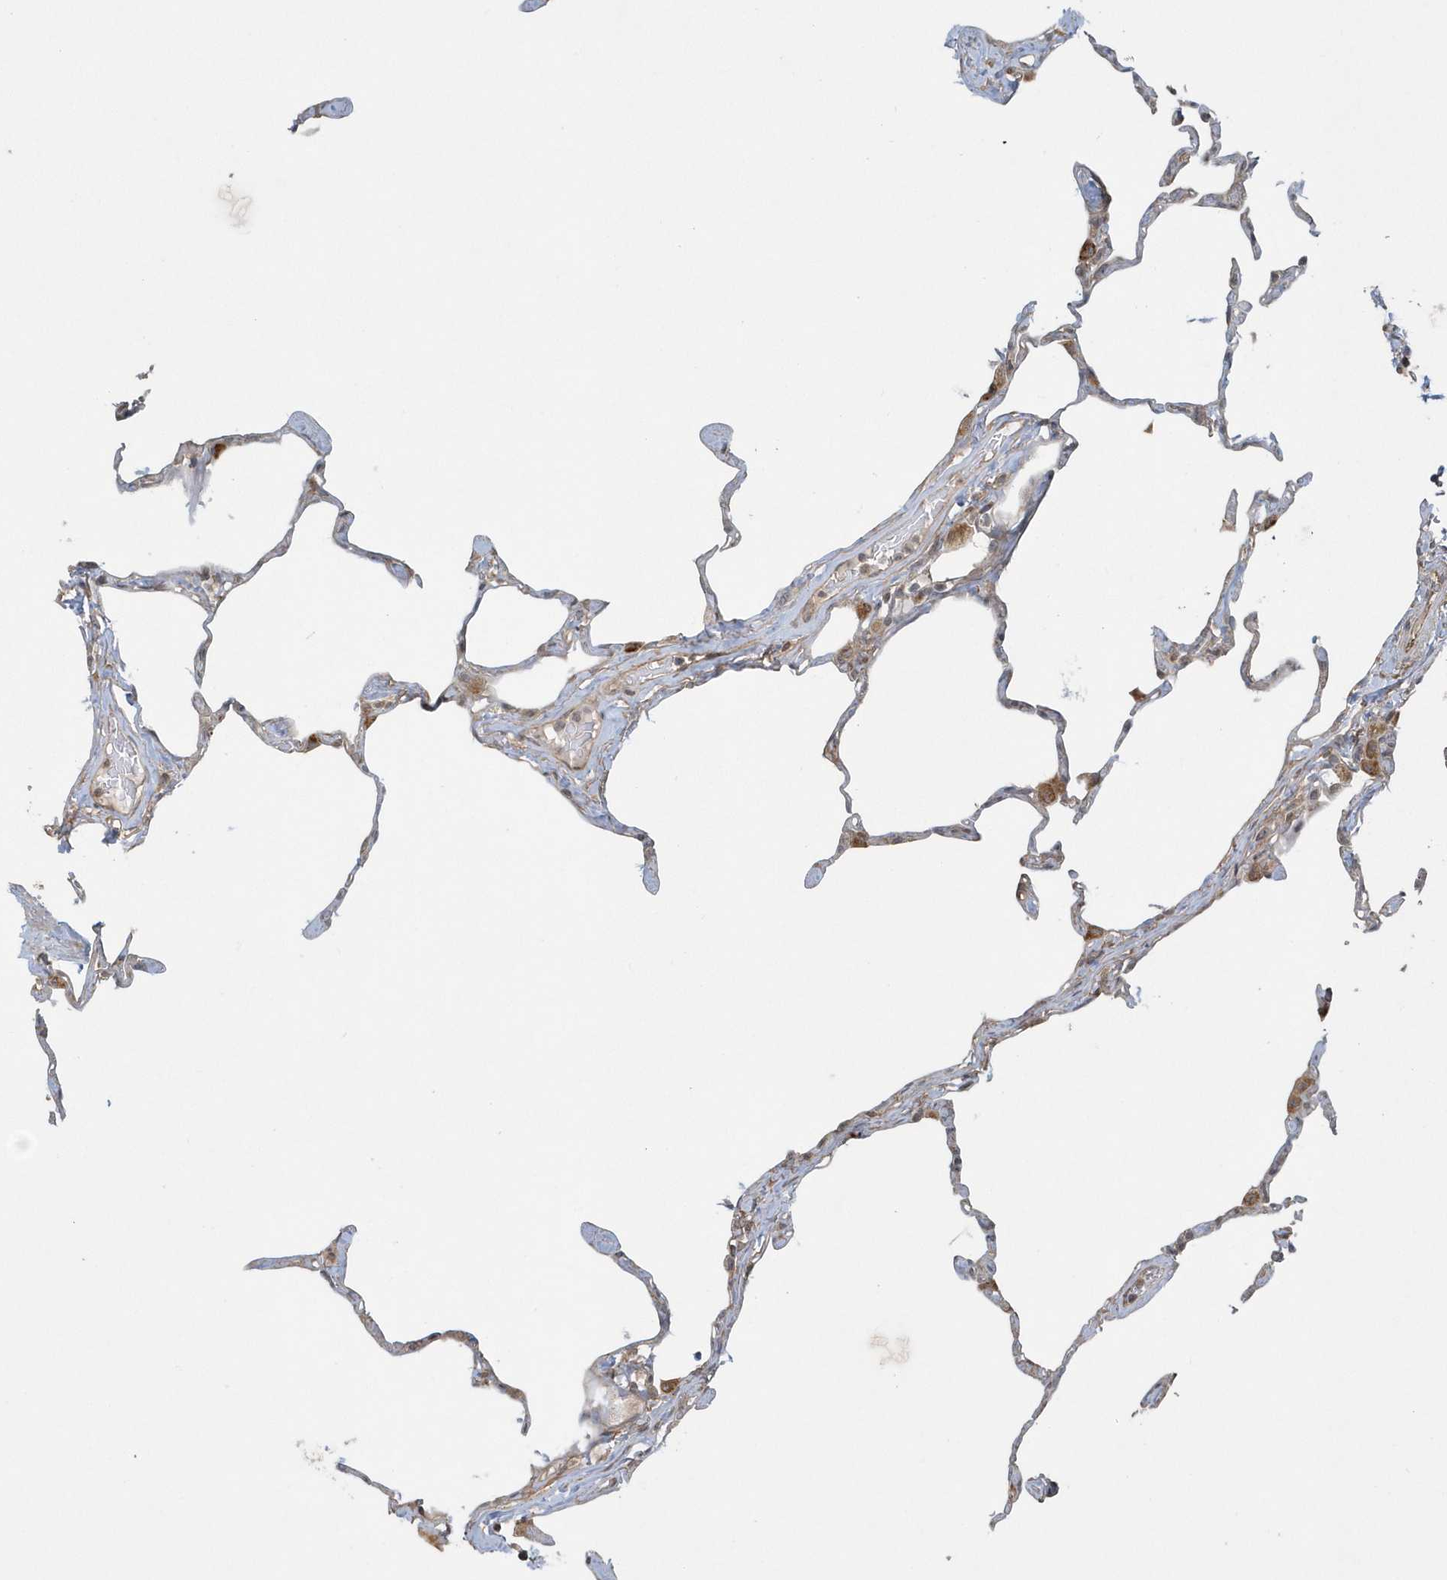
{"staining": {"intensity": "negative", "quantity": "none", "location": "none"}, "tissue": "lung", "cell_type": "Alveolar cells", "image_type": "normal", "snomed": [{"axis": "morphology", "description": "Normal tissue, NOS"}, {"axis": "topography", "description": "Lung"}], "caption": "Lung was stained to show a protein in brown. There is no significant staining in alveolar cells.", "gene": "THG1L", "patient": {"sex": "male", "age": 65}}